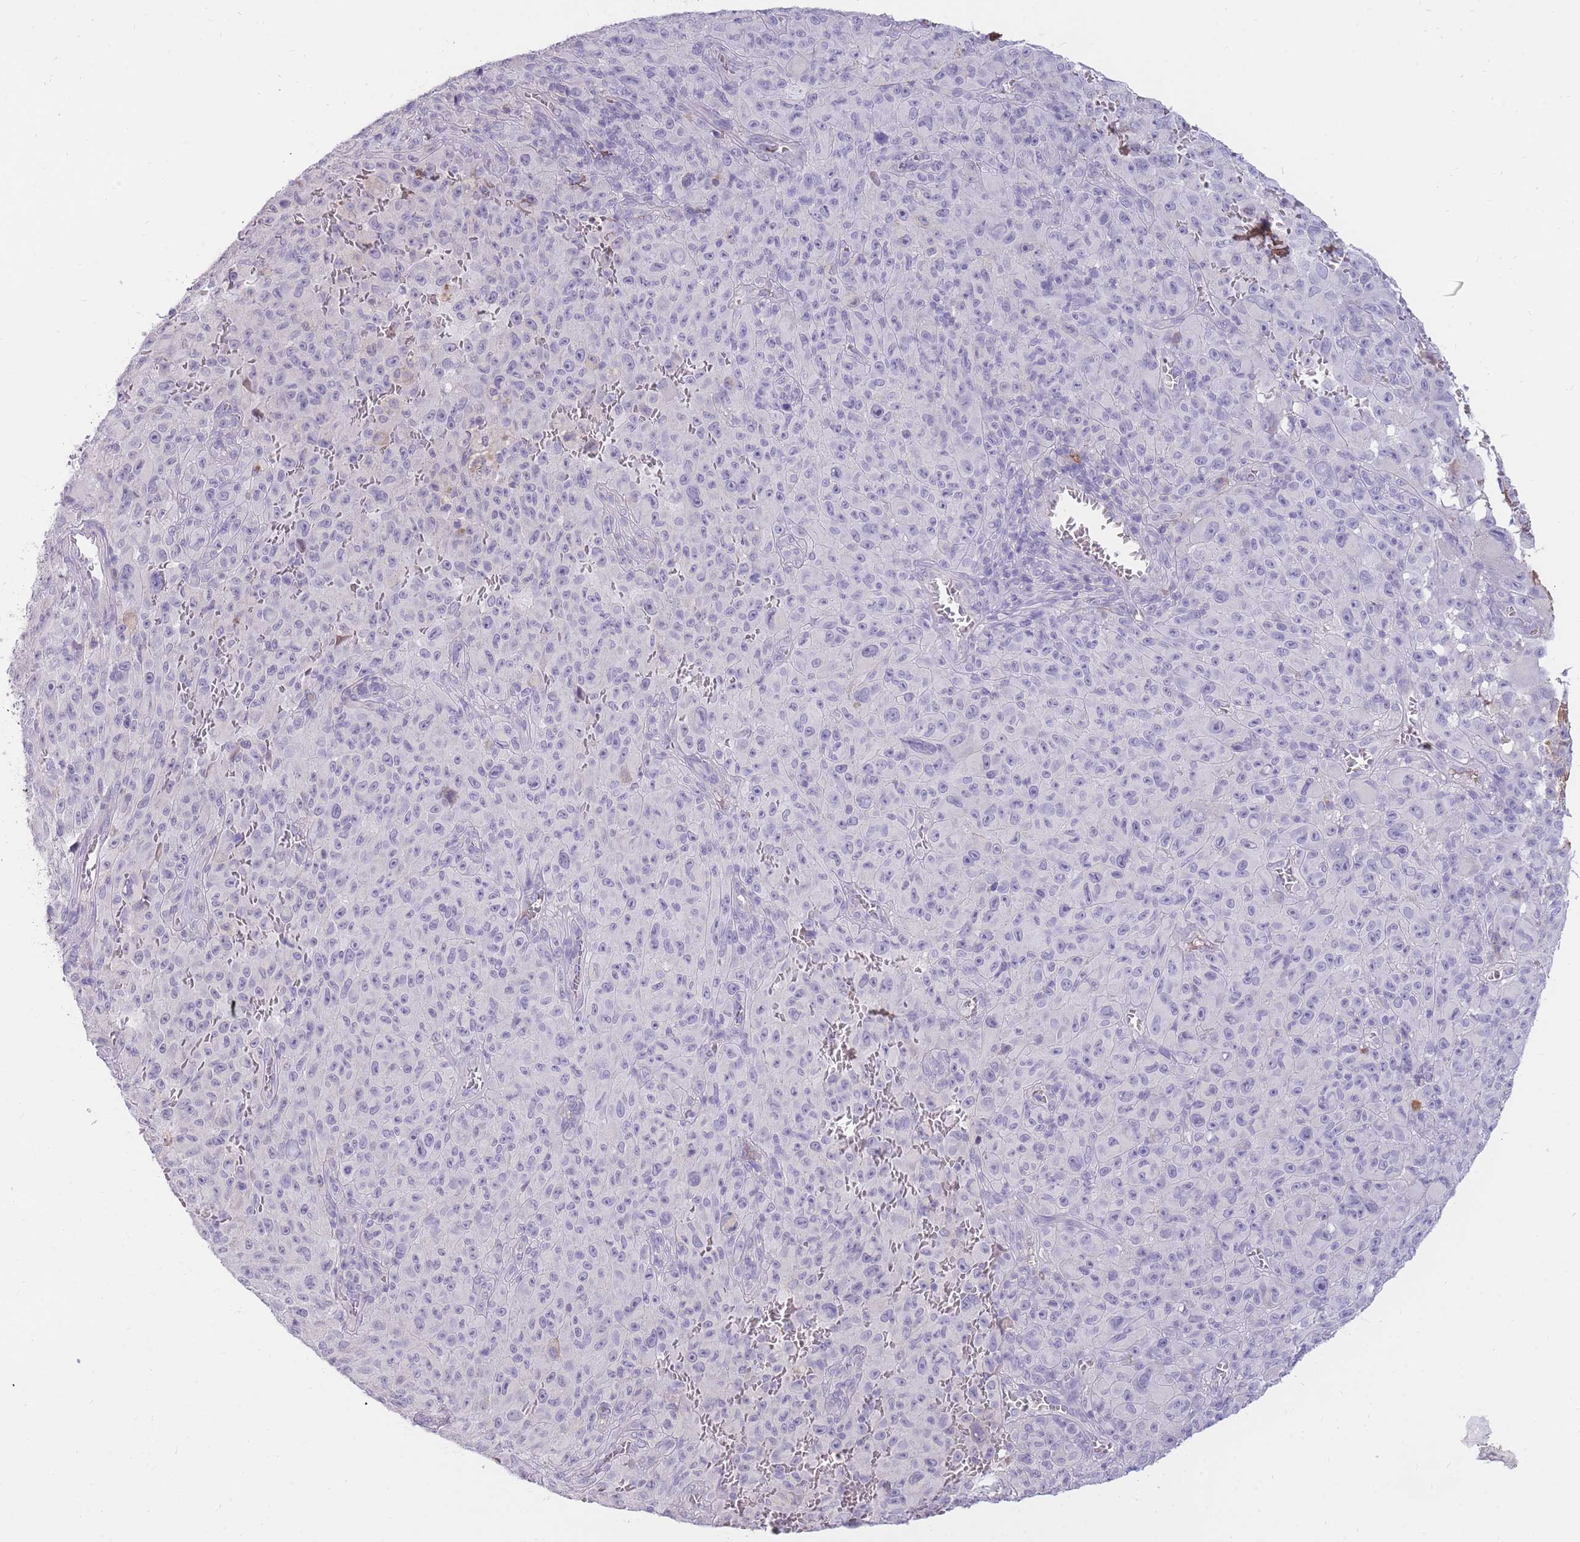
{"staining": {"intensity": "negative", "quantity": "none", "location": "none"}, "tissue": "melanoma", "cell_type": "Tumor cells", "image_type": "cancer", "snomed": [{"axis": "morphology", "description": "Malignant melanoma, NOS"}, {"axis": "topography", "description": "Skin"}], "caption": "Melanoma stained for a protein using immunohistochemistry (IHC) demonstrates no expression tumor cells.", "gene": "TPSD1", "patient": {"sex": "female", "age": 82}}